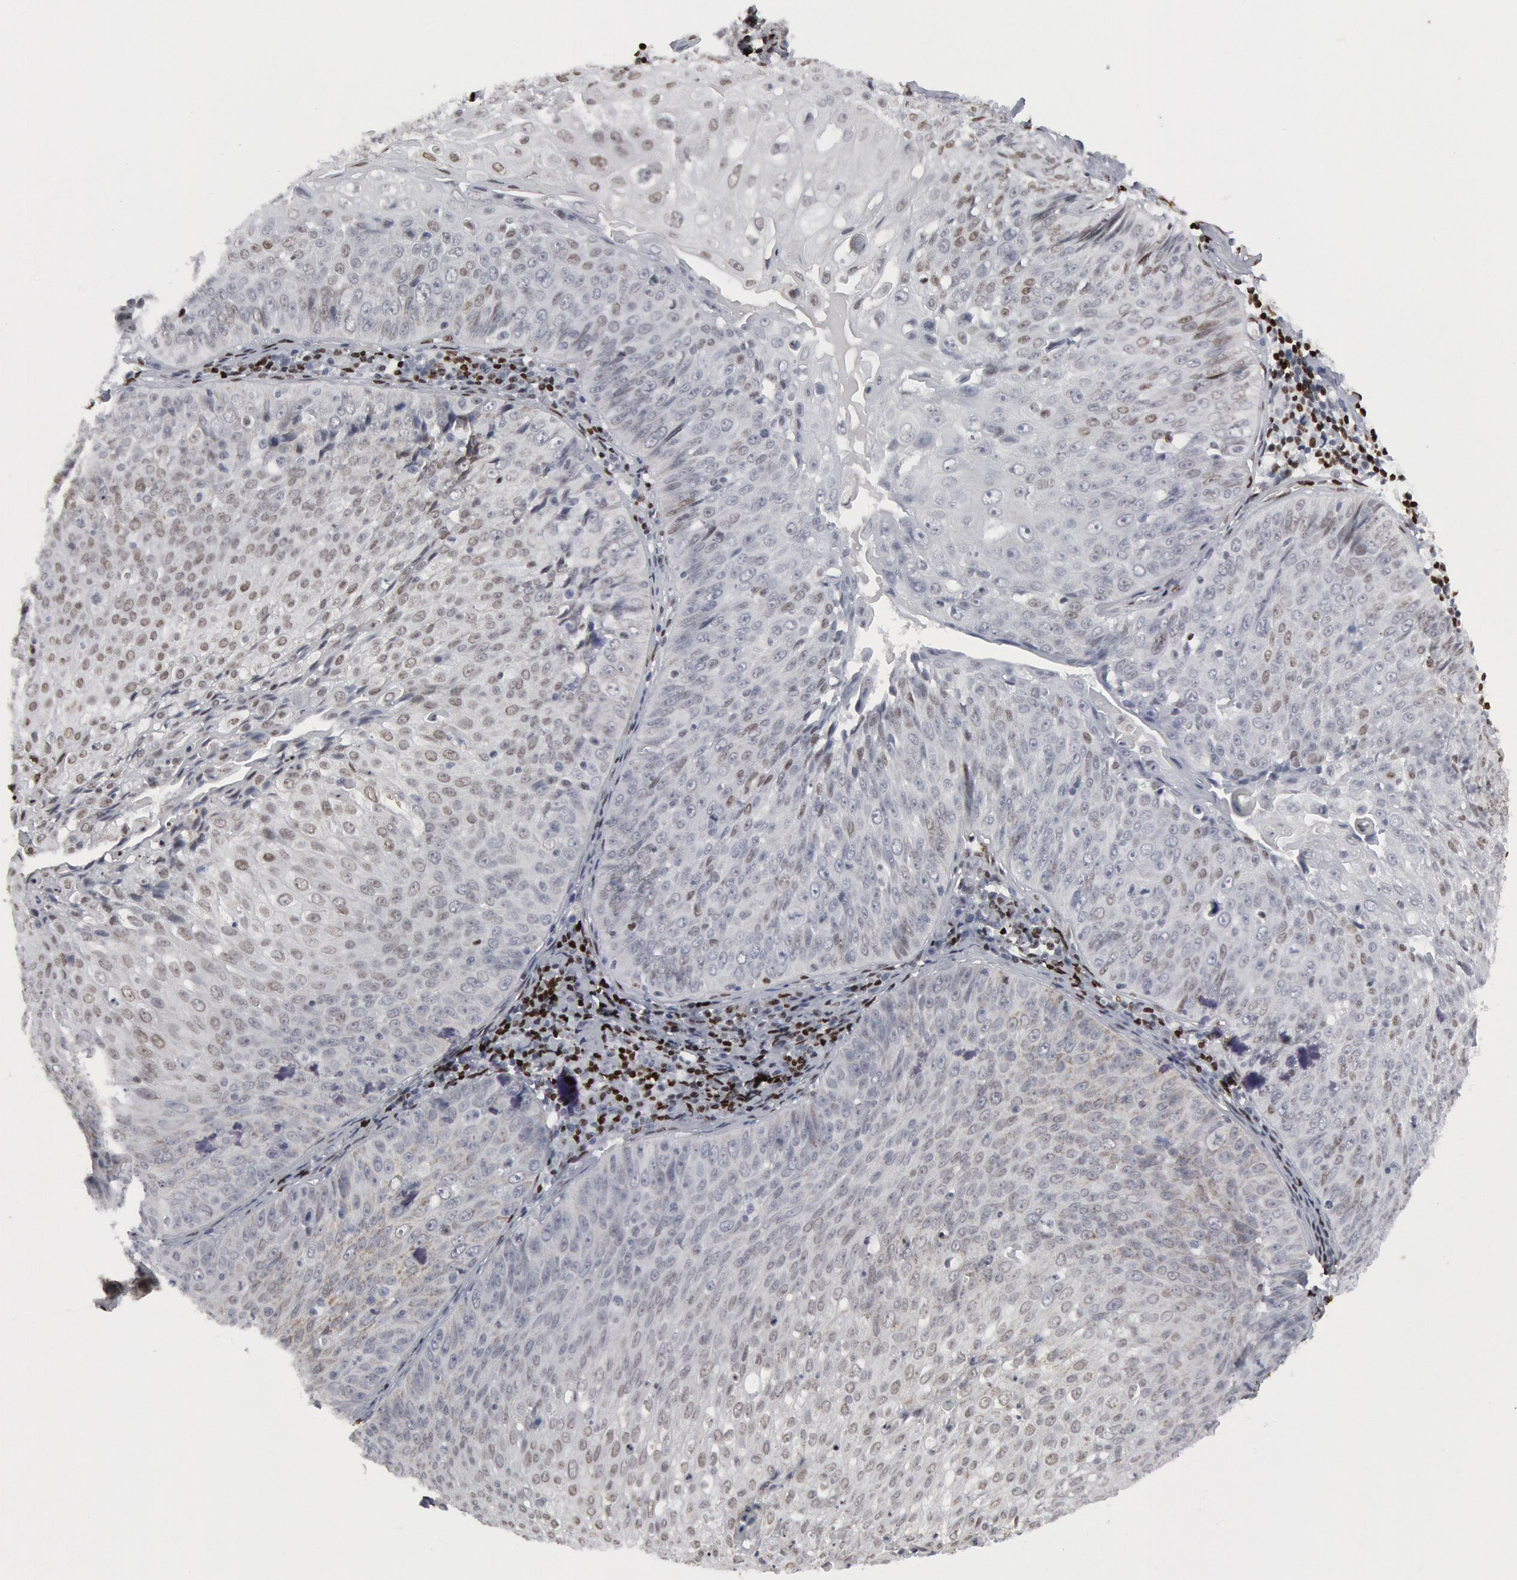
{"staining": {"intensity": "negative", "quantity": "none", "location": "none"}, "tissue": "lung cancer", "cell_type": "Tumor cells", "image_type": "cancer", "snomed": [{"axis": "morphology", "description": "Adenocarcinoma, NOS"}, {"axis": "topography", "description": "Lung"}], "caption": "Immunohistochemistry micrograph of human adenocarcinoma (lung) stained for a protein (brown), which displays no expression in tumor cells.", "gene": "MECP2", "patient": {"sex": "male", "age": 60}}